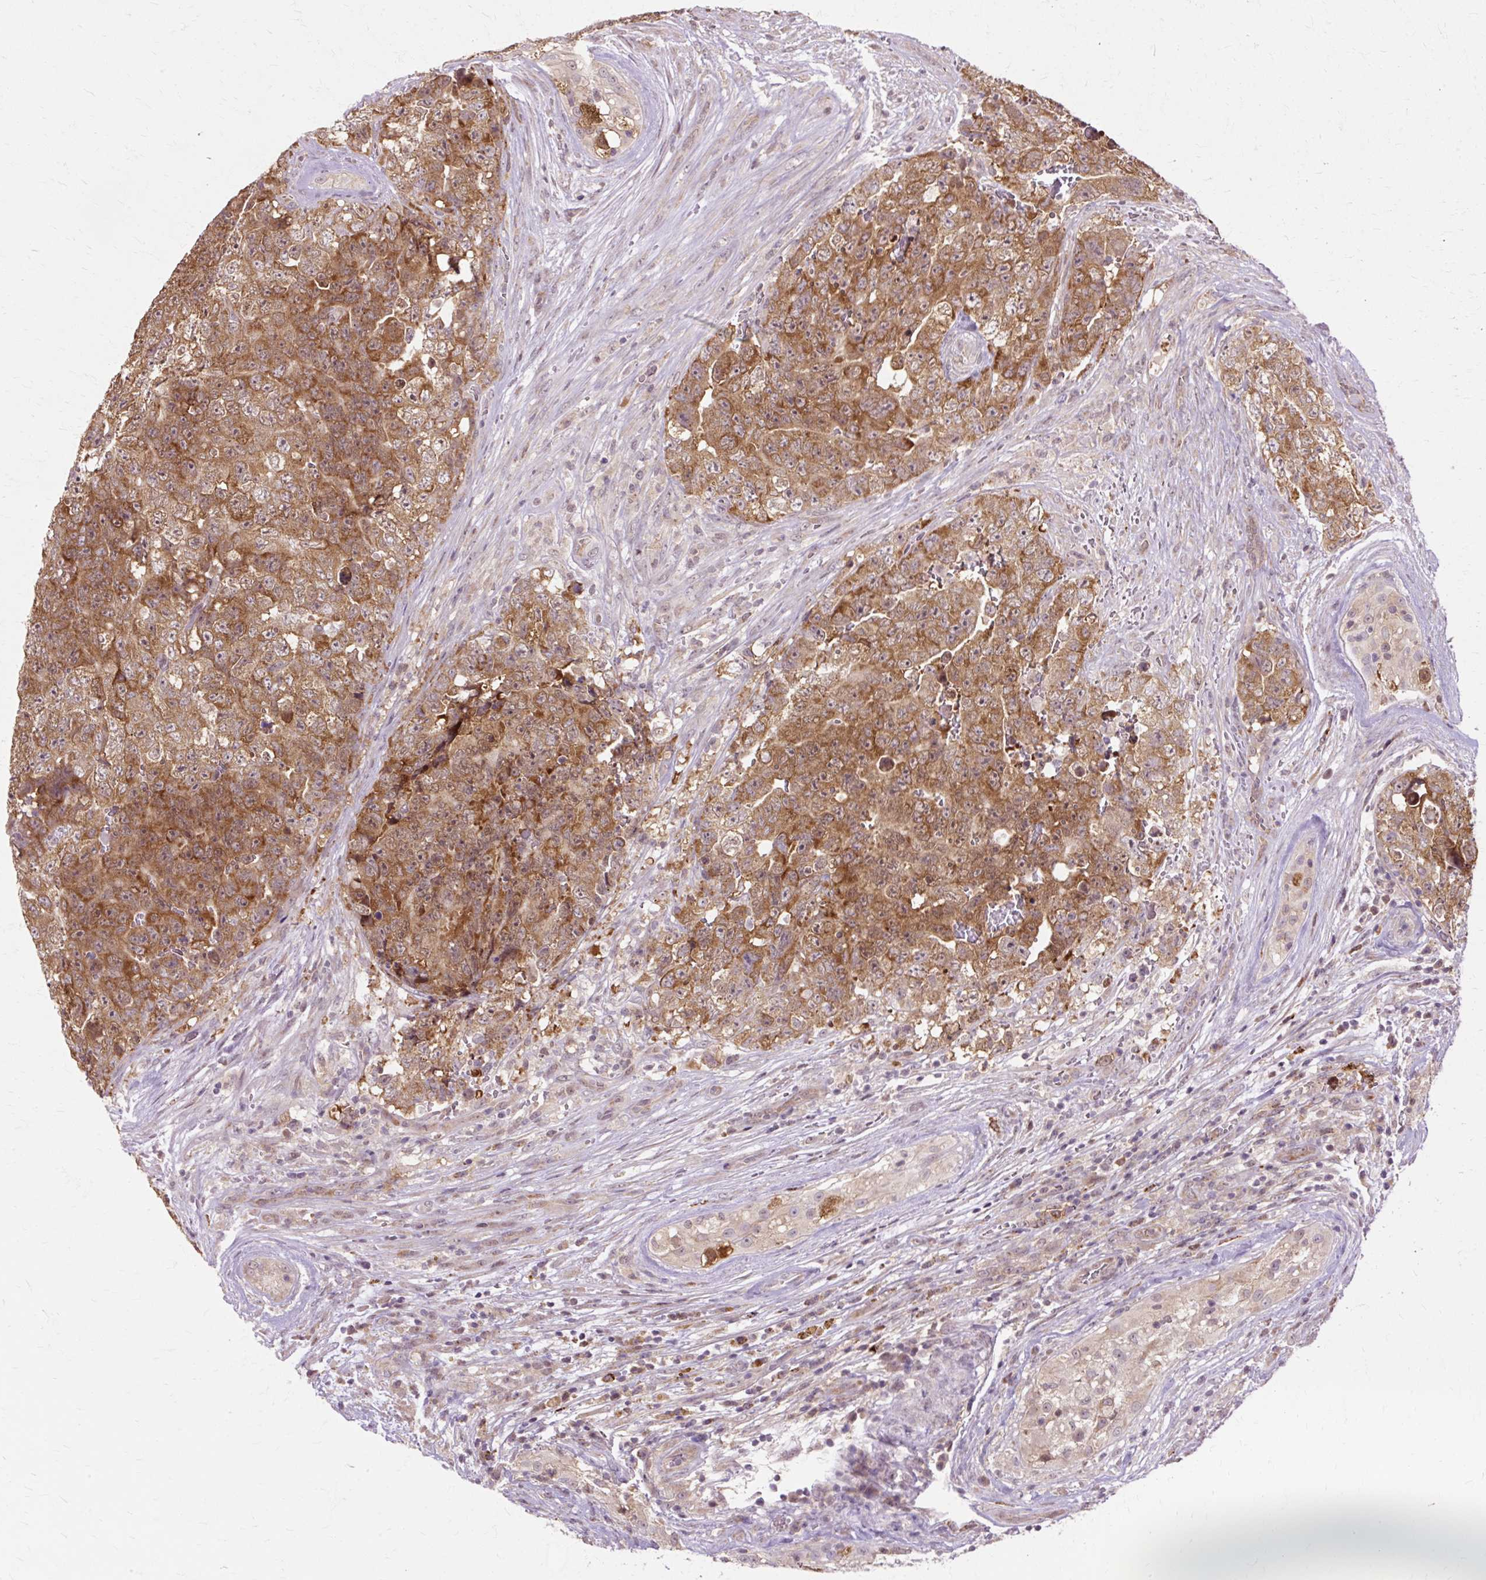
{"staining": {"intensity": "strong", "quantity": ">75%", "location": "cytoplasmic/membranous"}, "tissue": "testis cancer", "cell_type": "Tumor cells", "image_type": "cancer", "snomed": [{"axis": "morphology", "description": "Seminoma, NOS"}, {"axis": "morphology", "description": "Teratoma, malignant, NOS"}, {"axis": "topography", "description": "Testis"}], "caption": "Immunohistochemistry (IHC) micrograph of neoplastic tissue: testis cancer stained using immunohistochemistry (IHC) reveals high levels of strong protein expression localized specifically in the cytoplasmic/membranous of tumor cells, appearing as a cytoplasmic/membranous brown color.", "gene": "GEMIN2", "patient": {"sex": "male", "age": 34}}